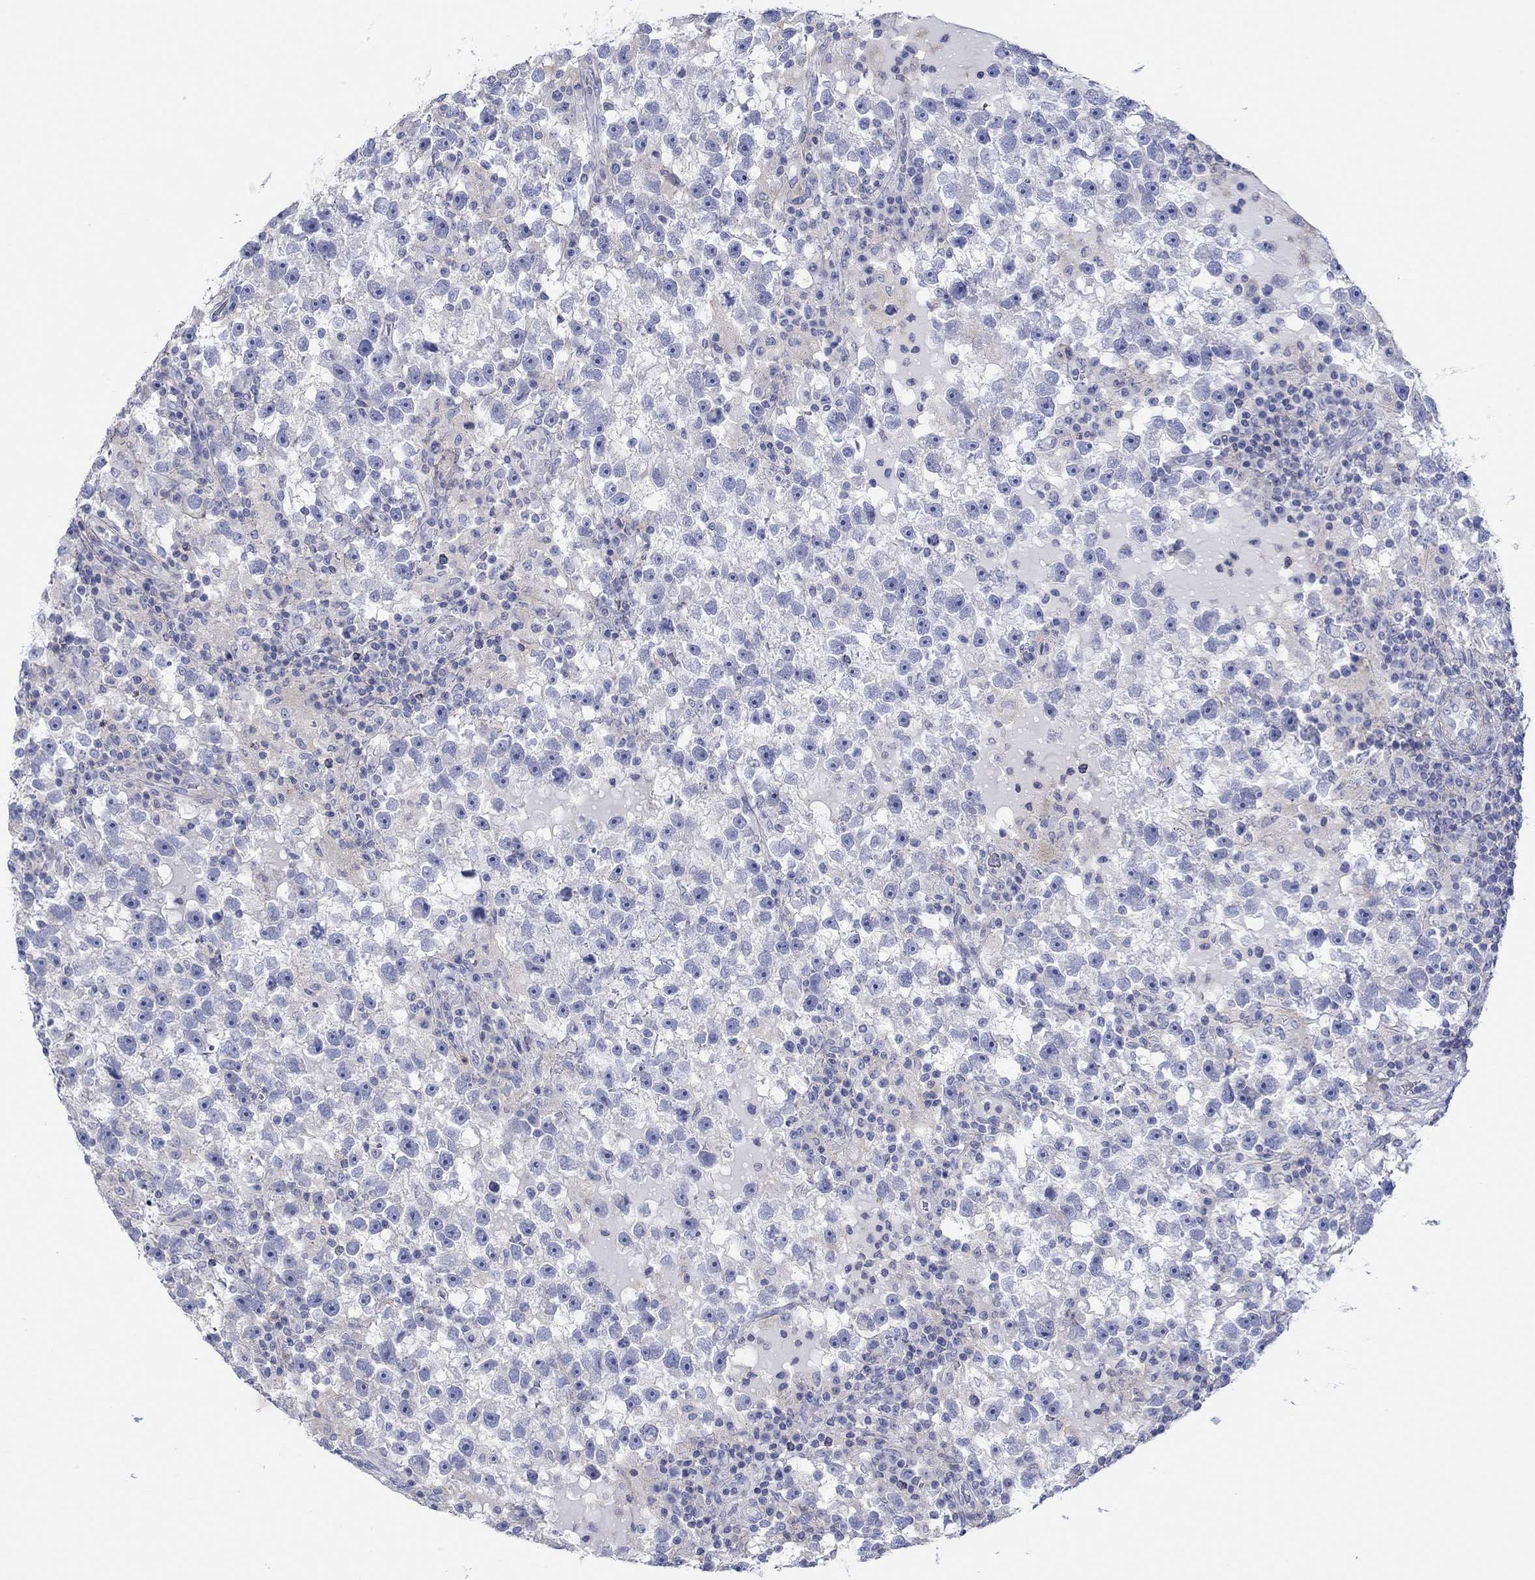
{"staining": {"intensity": "negative", "quantity": "none", "location": "none"}, "tissue": "testis cancer", "cell_type": "Tumor cells", "image_type": "cancer", "snomed": [{"axis": "morphology", "description": "Seminoma, NOS"}, {"axis": "topography", "description": "Testis"}], "caption": "IHC of human seminoma (testis) reveals no expression in tumor cells.", "gene": "PPIL6", "patient": {"sex": "male", "age": 47}}